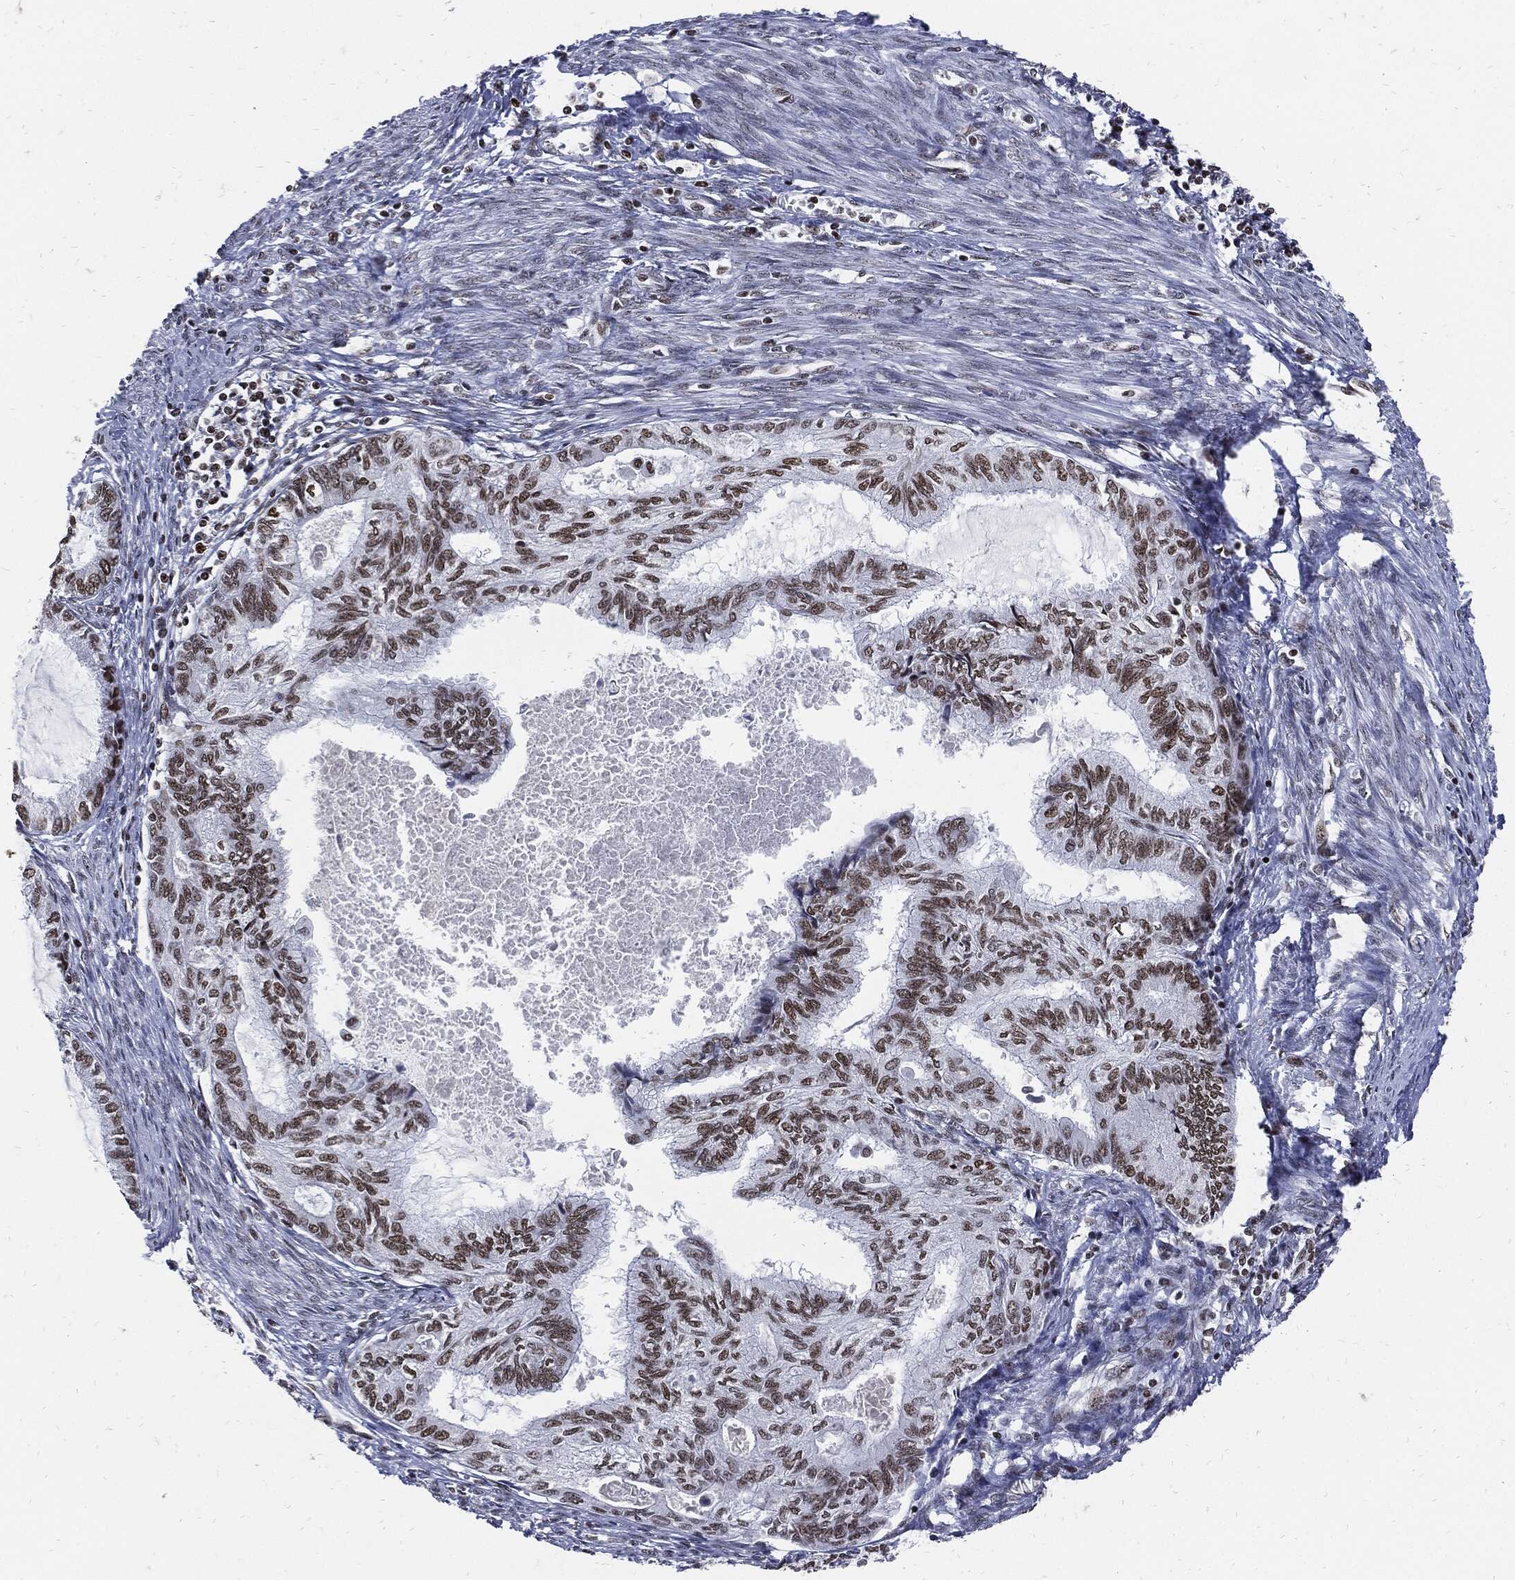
{"staining": {"intensity": "strong", "quantity": "25%-75%", "location": "nuclear"}, "tissue": "endometrial cancer", "cell_type": "Tumor cells", "image_type": "cancer", "snomed": [{"axis": "morphology", "description": "Adenocarcinoma, NOS"}, {"axis": "topography", "description": "Endometrium"}], "caption": "Immunohistochemical staining of human endometrial adenocarcinoma reveals strong nuclear protein staining in approximately 25%-75% of tumor cells. The staining was performed using DAB to visualize the protein expression in brown, while the nuclei were stained in blue with hematoxylin (Magnification: 20x).", "gene": "TERF2", "patient": {"sex": "female", "age": 86}}